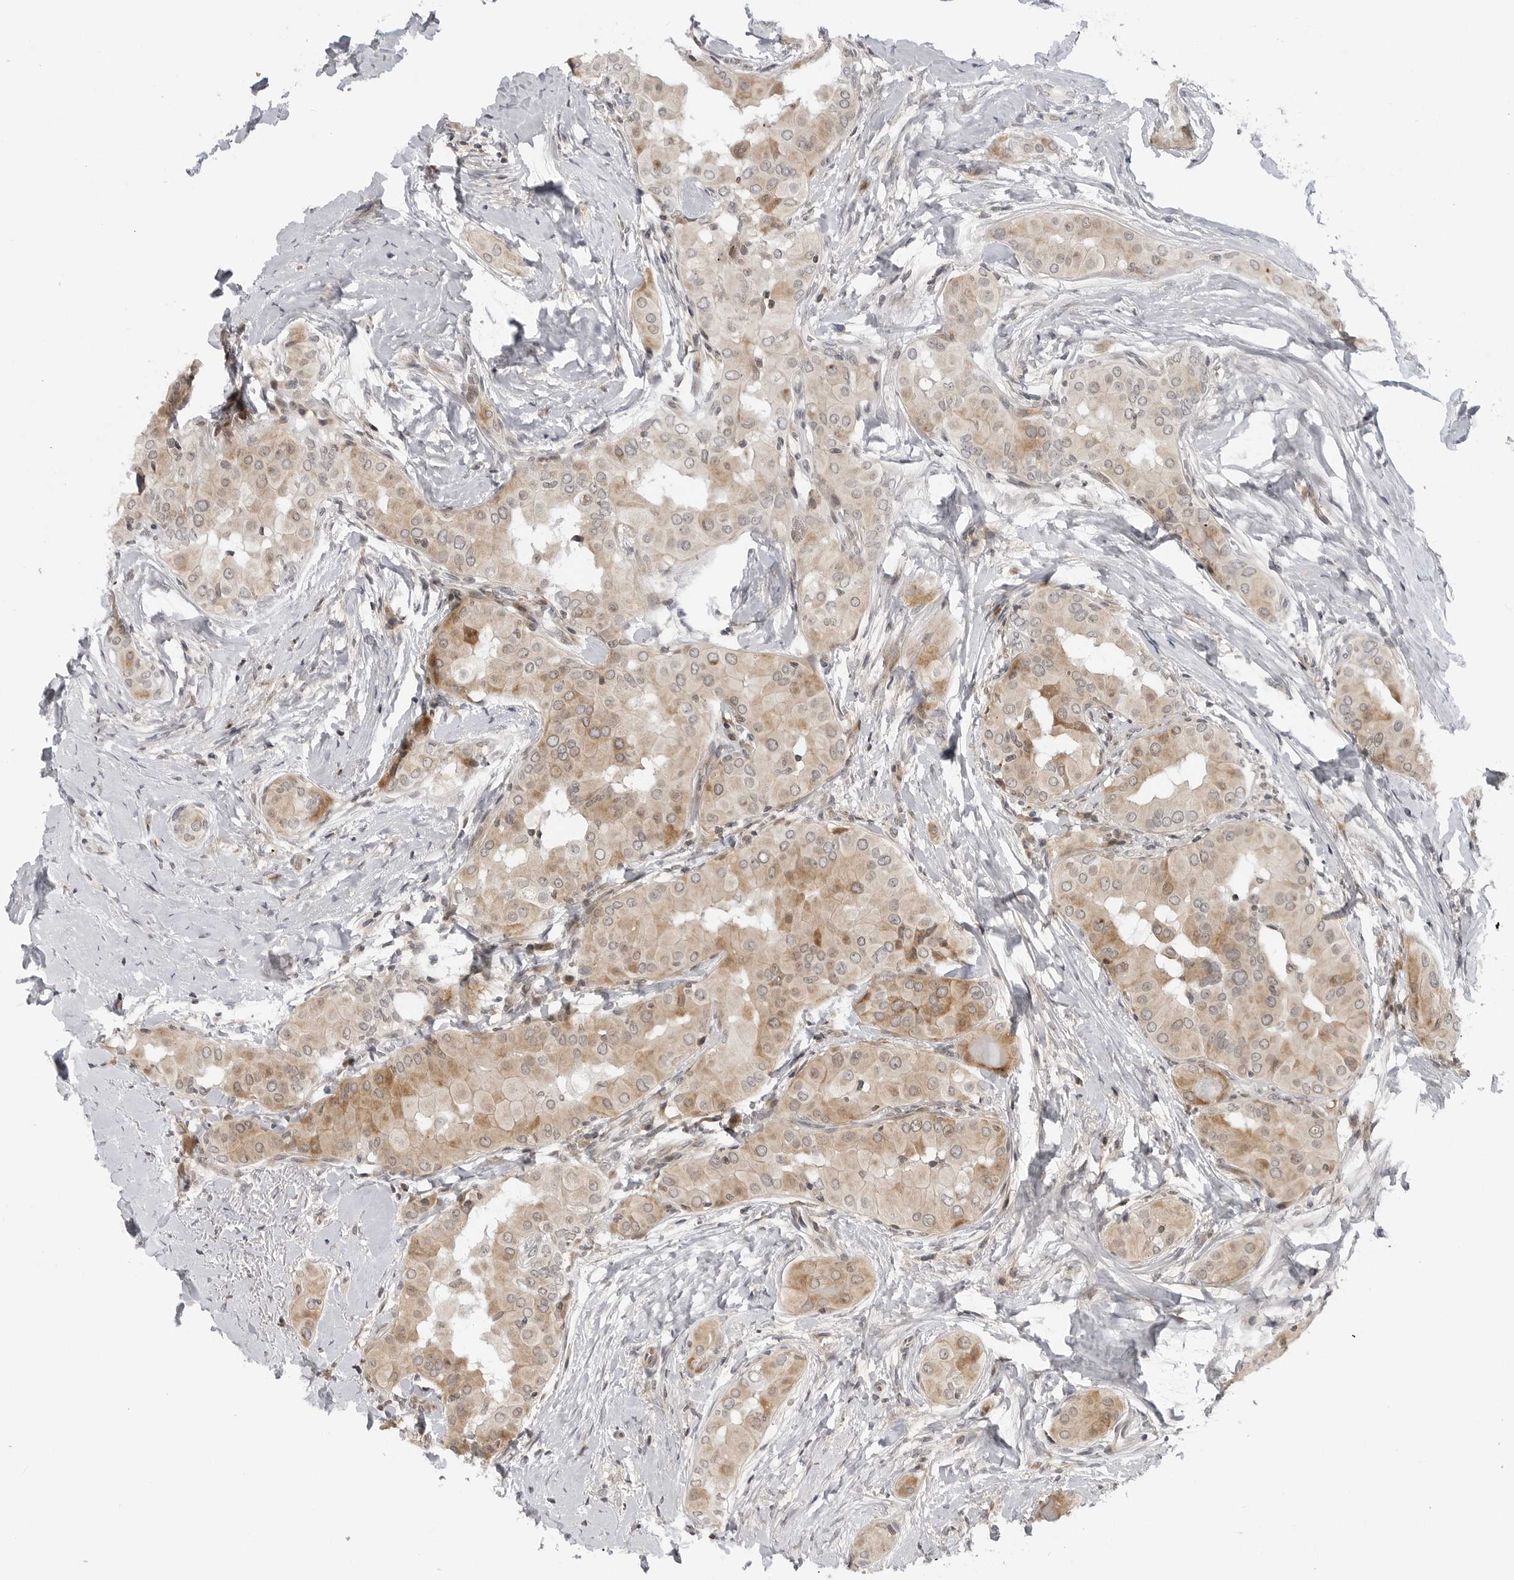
{"staining": {"intensity": "moderate", "quantity": "25%-75%", "location": "cytoplasmic/membranous"}, "tissue": "thyroid cancer", "cell_type": "Tumor cells", "image_type": "cancer", "snomed": [{"axis": "morphology", "description": "Papillary adenocarcinoma, NOS"}, {"axis": "topography", "description": "Thyroid gland"}], "caption": "Thyroid cancer (papillary adenocarcinoma) stained with immunohistochemistry demonstrates moderate cytoplasmic/membranous staining in approximately 25%-75% of tumor cells. The staining was performed using DAB (3,3'-diaminobenzidine) to visualize the protein expression in brown, while the nuclei were stained in blue with hematoxylin (Magnification: 20x).", "gene": "ADAMTS5", "patient": {"sex": "male", "age": 33}}